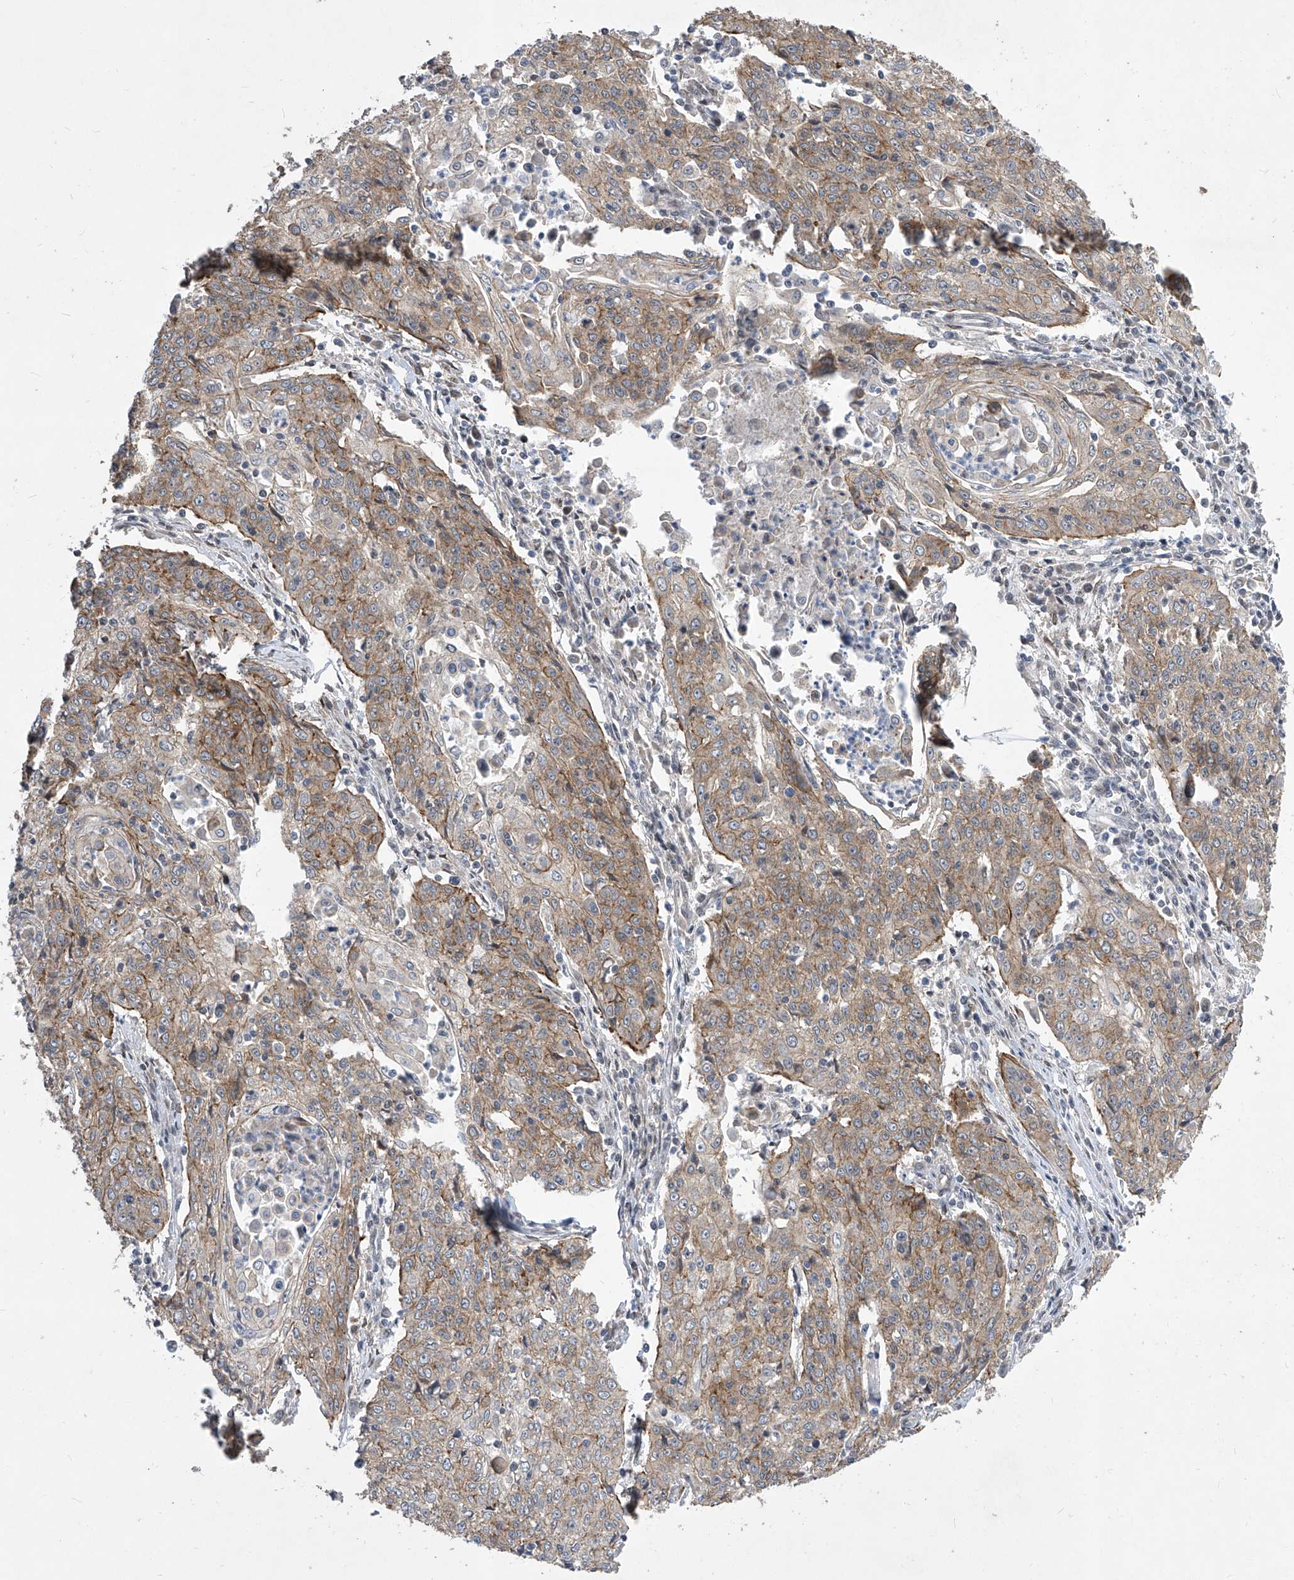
{"staining": {"intensity": "moderate", "quantity": ">75%", "location": "cytoplasmic/membranous"}, "tissue": "cervical cancer", "cell_type": "Tumor cells", "image_type": "cancer", "snomed": [{"axis": "morphology", "description": "Squamous cell carcinoma, NOS"}, {"axis": "topography", "description": "Cervix"}], "caption": "Protein expression analysis of cervical cancer (squamous cell carcinoma) displays moderate cytoplasmic/membranous staining in about >75% of tumor cells.", "gene": "CETN2", "patient": {"sex": "female", "age": 48}}